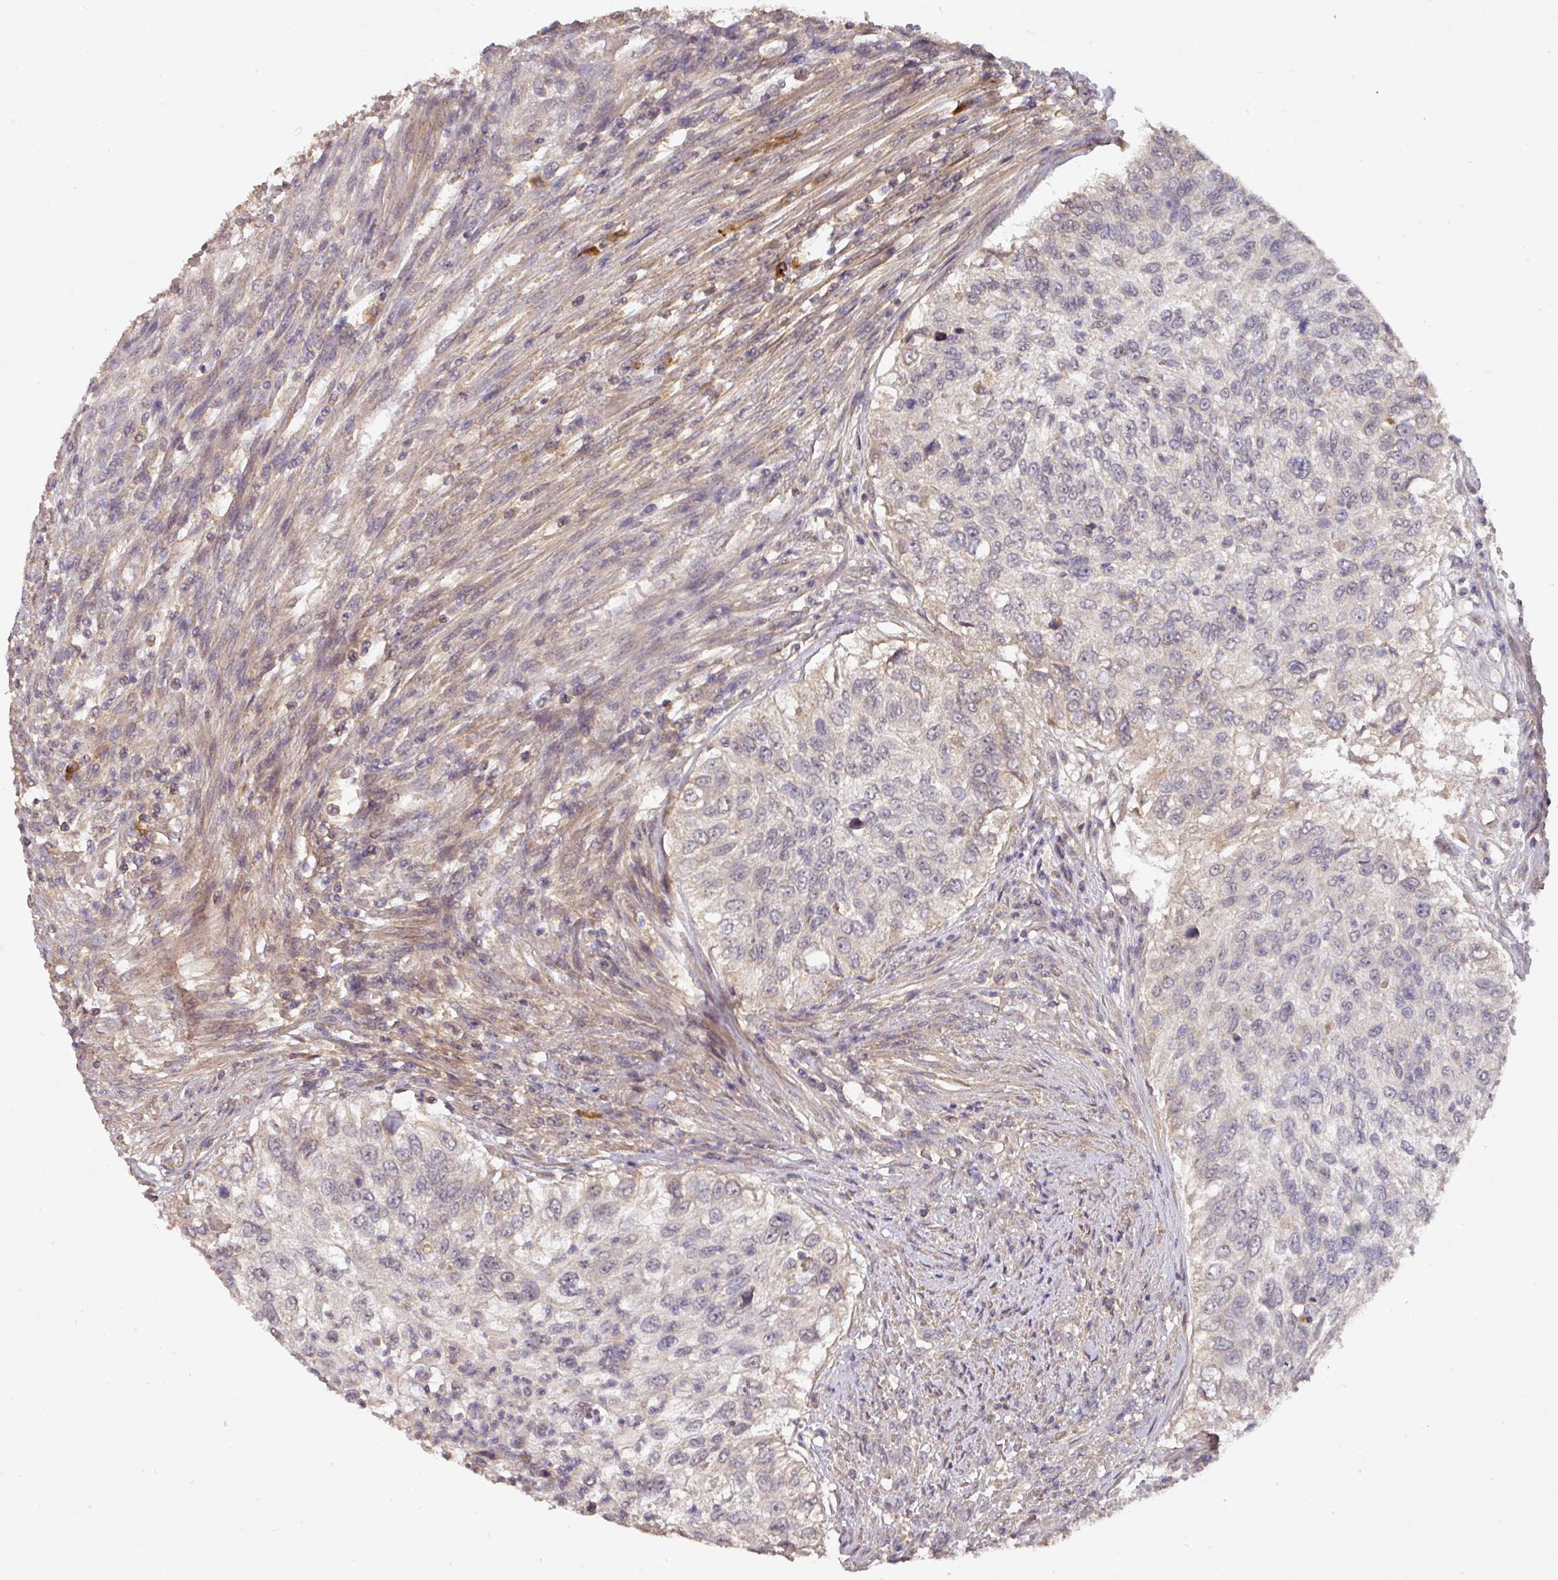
{"staining": {"intensity": "negative", "quantity": "none", "location": "none"}, "tissue": "urothelial cancer", "cell_type": "Tumor cells", "image_type": "cancer", "snomed": [{"axis": "morphology", "description": "Urothelial carcinoma, High grade"}, {"axis": "topography", "description": "Urinary bladder"}], "caption": "IHC histopathology image of high-grade urothelial carcinoma stained for a protein (brown), which reveals no expression in tumor cells.", "gene": "ACVR2B", "patient": {"sex": "female", "age": 60}}